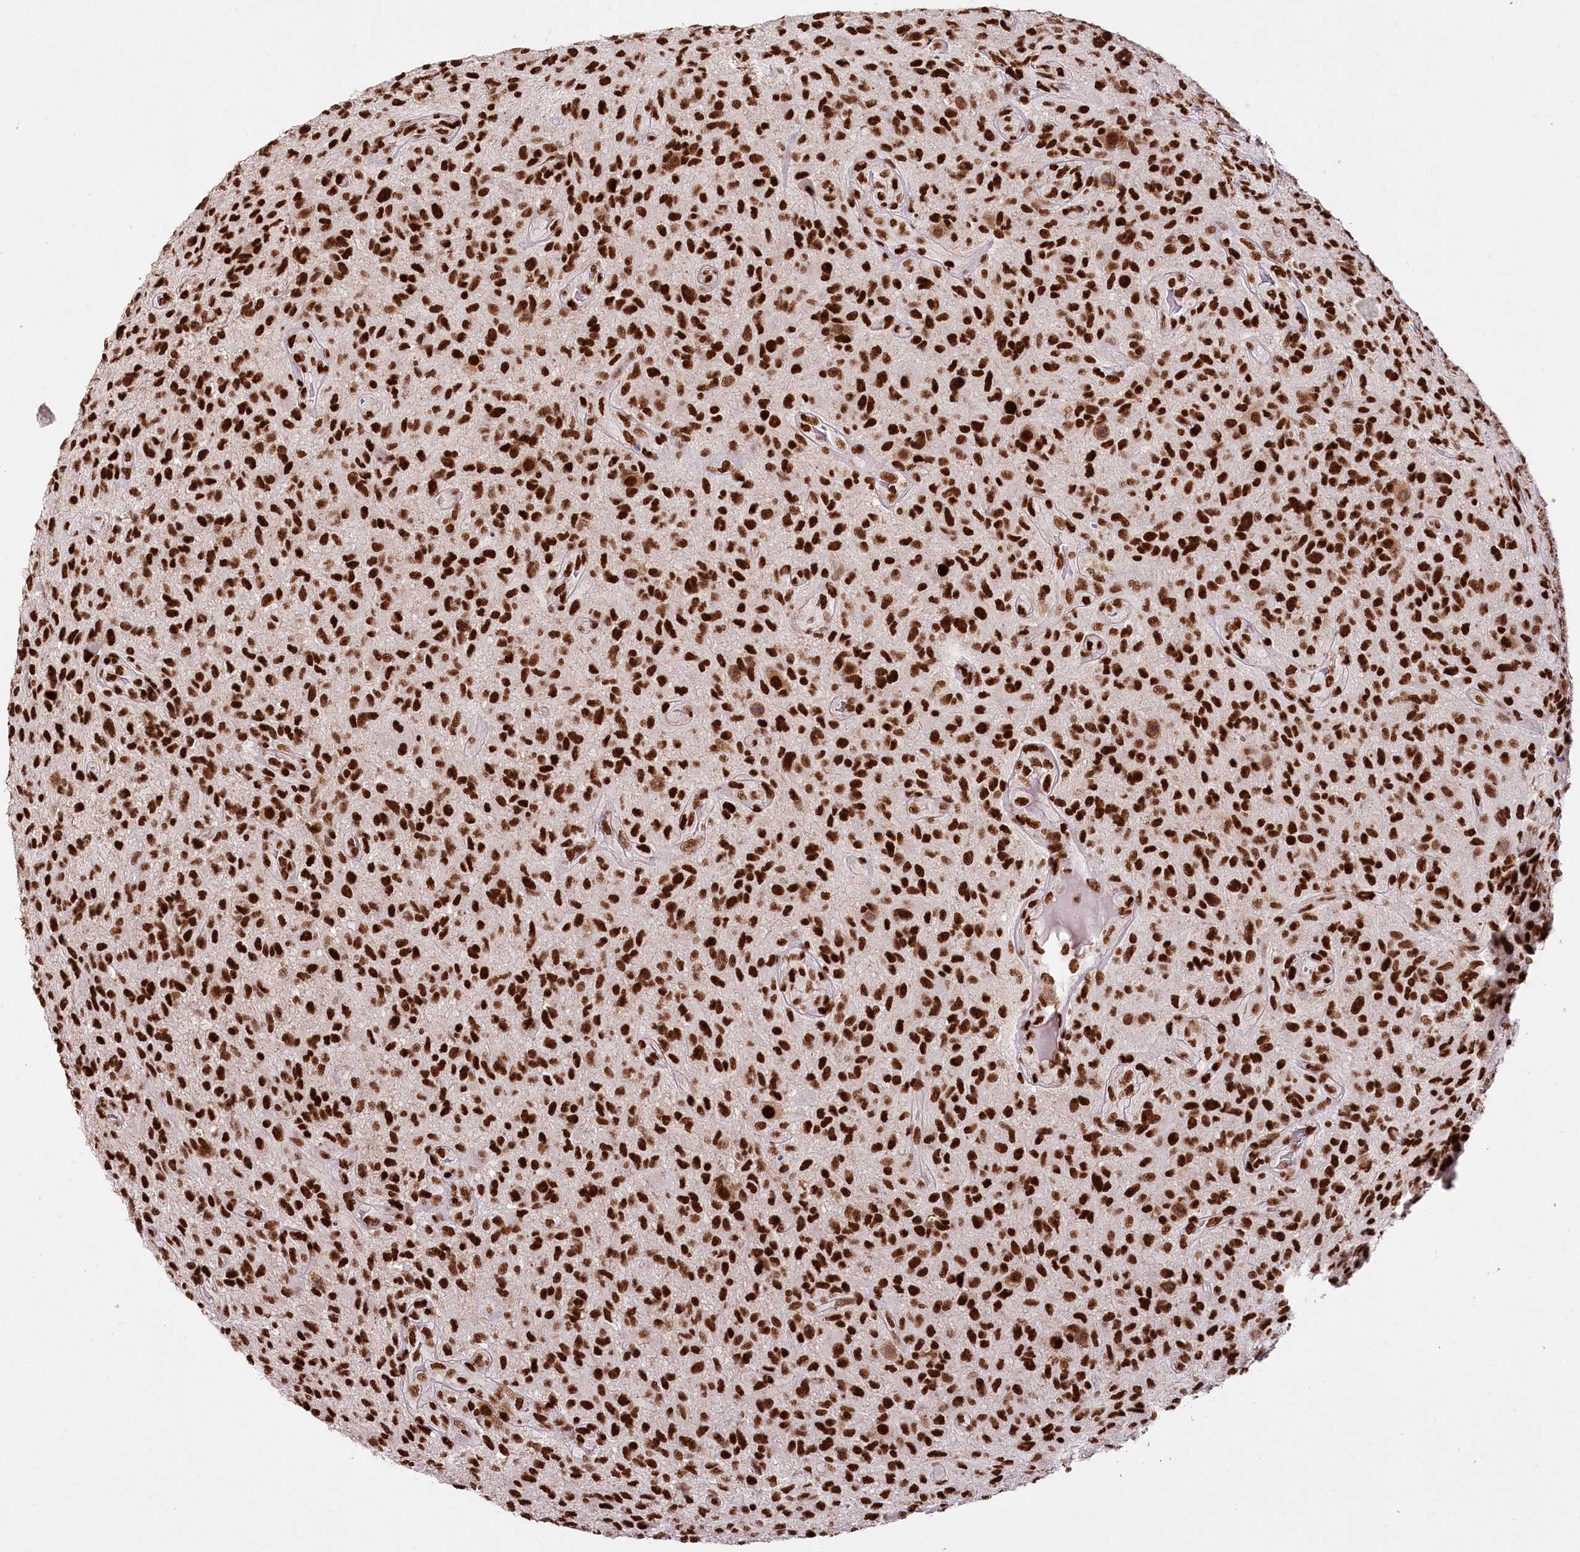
{"staining": {"intensity": "strong", "quantity": ">75%", "location": "nuclear"}, "tissue": "glioma", "cell_type": "Tumor cells", "image_type": "cancer", "snomed": [{"axis": "morphology", "description": "Glioma, malignant, High grade"}, {"axis": "topography", "description": "Brain"}], "caption": "Approximately >75% of tumor cells in human malignant high-grade glioma reveal strong nuclear protein staining as visualized by brown immunohistochemical staining.", "gene": "SMARCE1", "patient": {"sex": "male", "age": 47}}